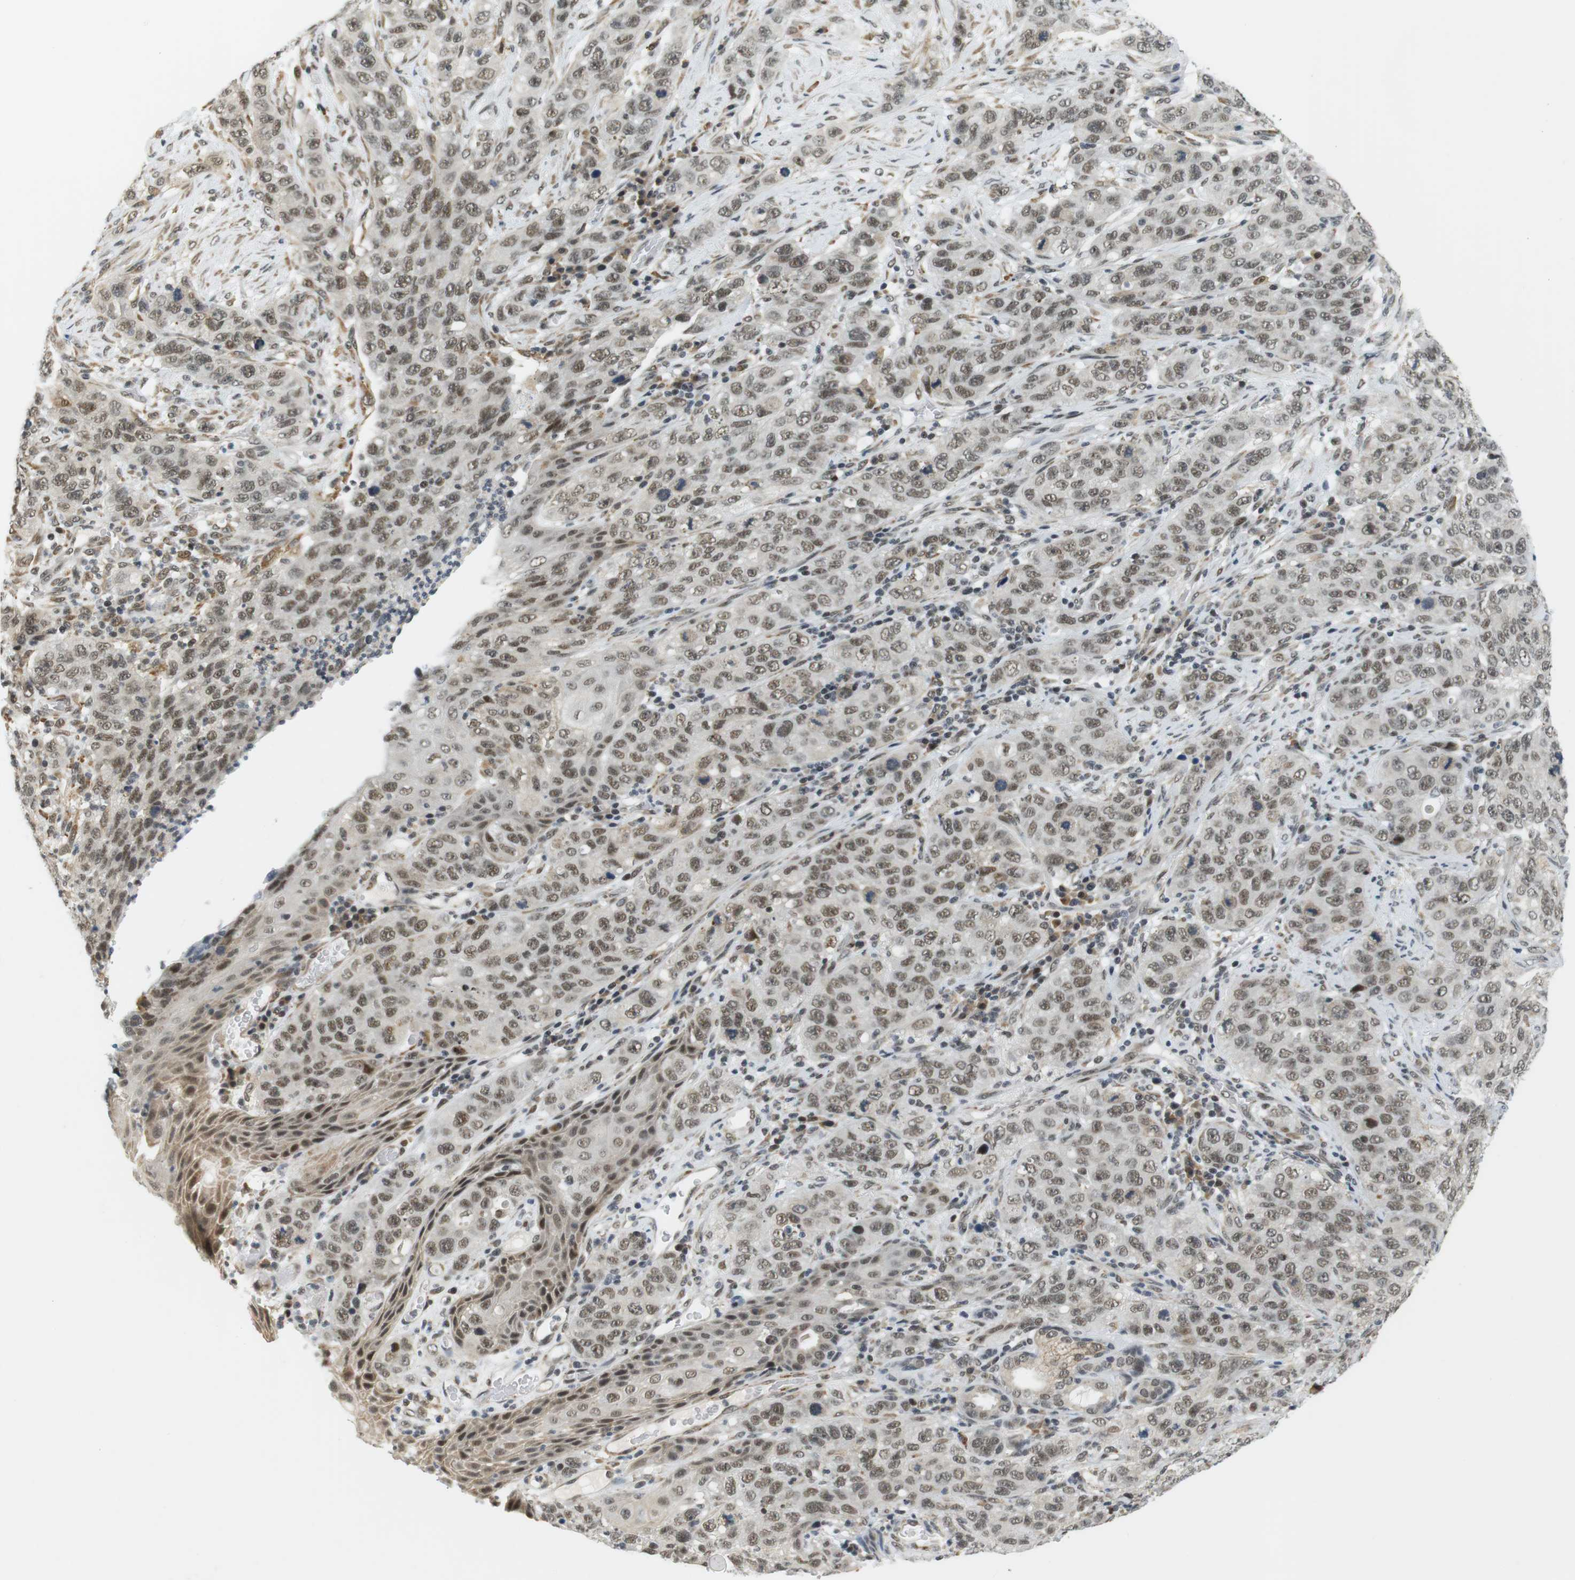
{"staining": {"intensity": "moderate", "quantity": ">75%", "location": "nuclear"}, "tissue": "stomach cancer", "cell_type": "Tumor cells", "image_type": "cancer", "snomed": [{"axis": "morphology", "description": "Adenocarcinoma, NOS"}, {"axis": "topography", "description": "Stomach"}], "caption": "Immunohistochemistry (IHC) (DAB) staining of human stomach cancer demonstrates moderate nuclear protein expression in about >75% of tumor cells.", "gene": "RNF38", "patient": {"sex": "male", "age": 48}}